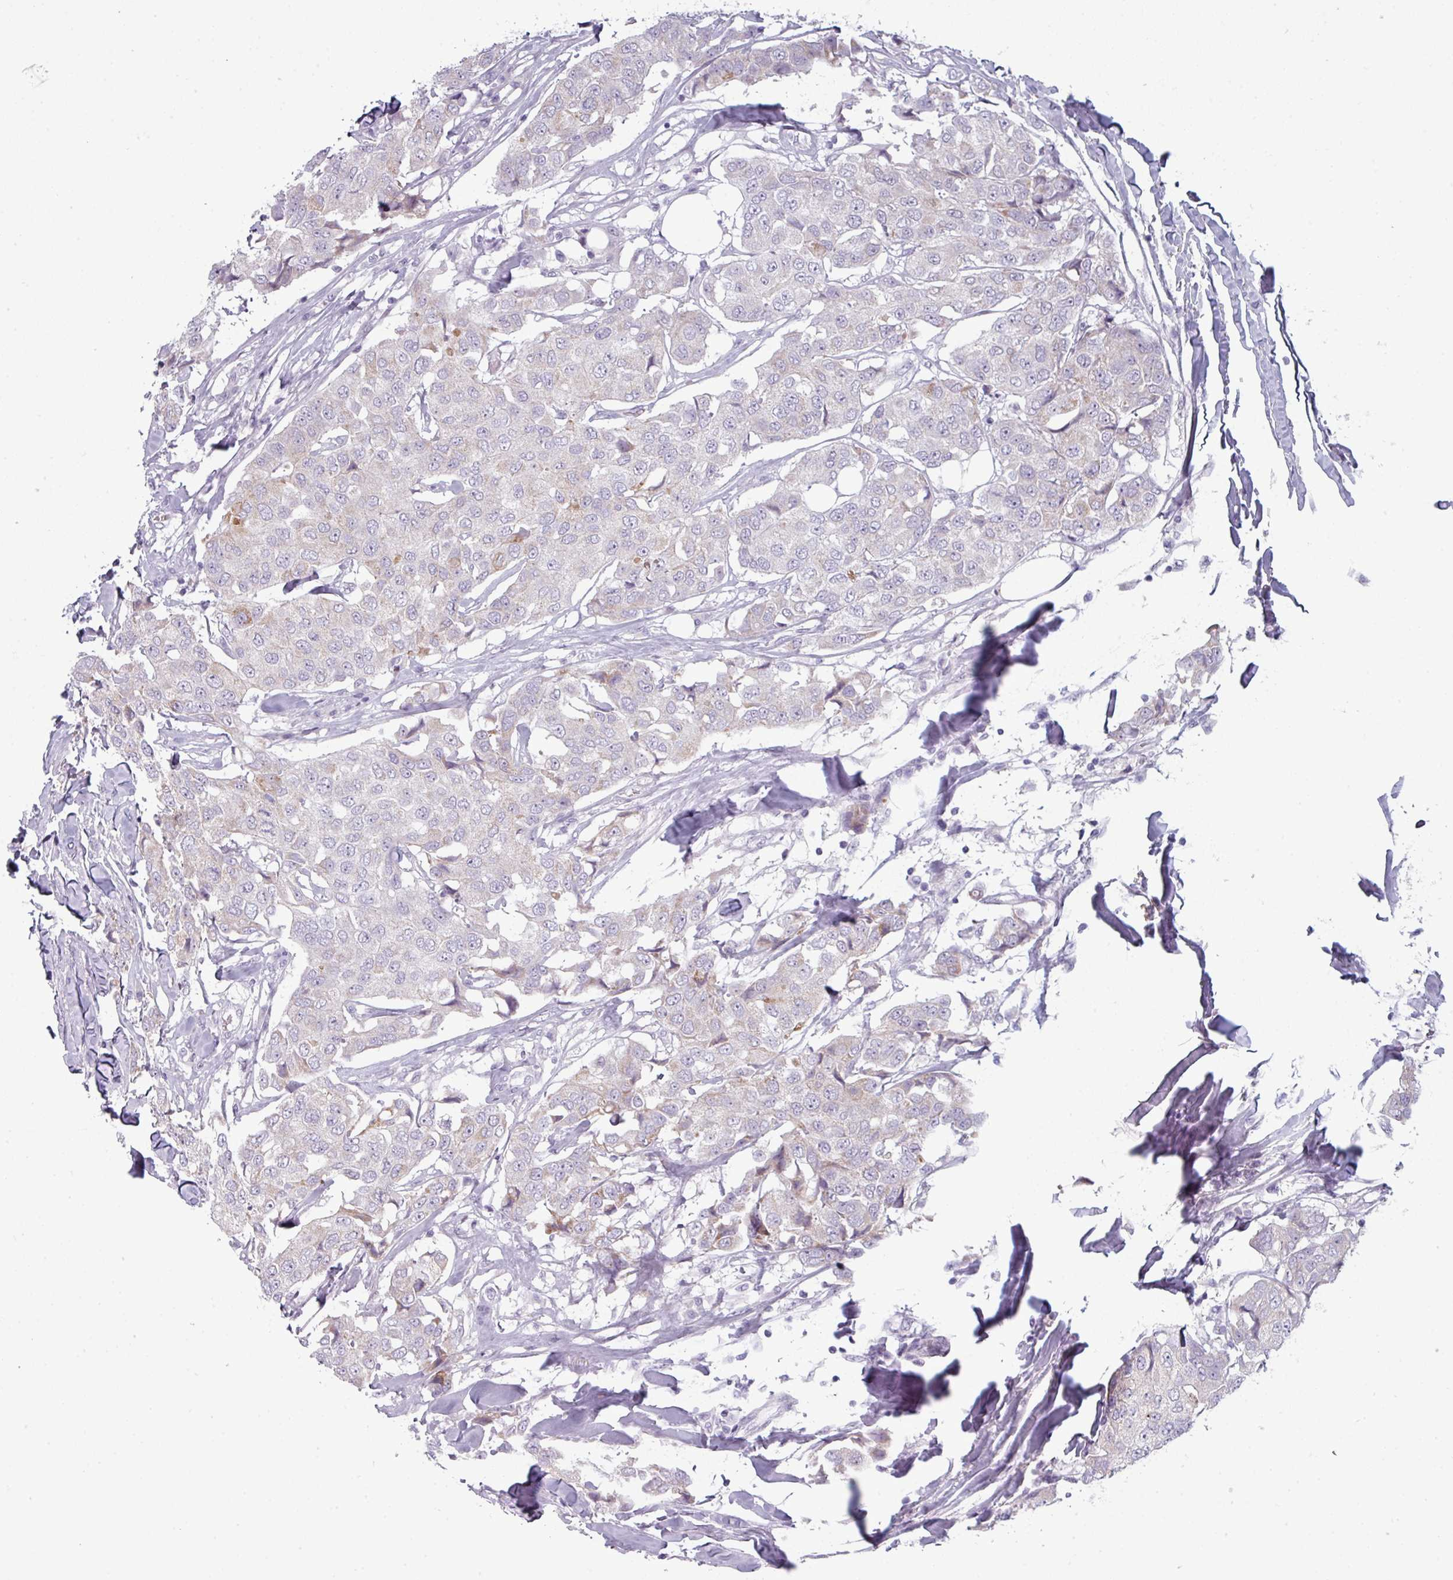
{"staining": {"intensity": "weak", "quantity": "<25%", "location": "cytoplasmic/membranous"}, "tissue": "breast cancer", "cell_type": "Tumor cells", "image_type": "cancer", "snomed": [{"axis": "morphology", "description": "Duct carcinoma"}, {"axis": "topography", "description": "Breast"}], "caption": "The immunohistochemistry image has no significant positivity in tumor cells of infiltrating ductal carcinoma (breast) tissue. (Stains: DAB immunohistochemistry (IHC) with hematoxylin counter stain, Microscopy: brightfield microscopy at high magnification).", "gene": "ZNF615", "patient": {"sex": "female", "age": 80}}